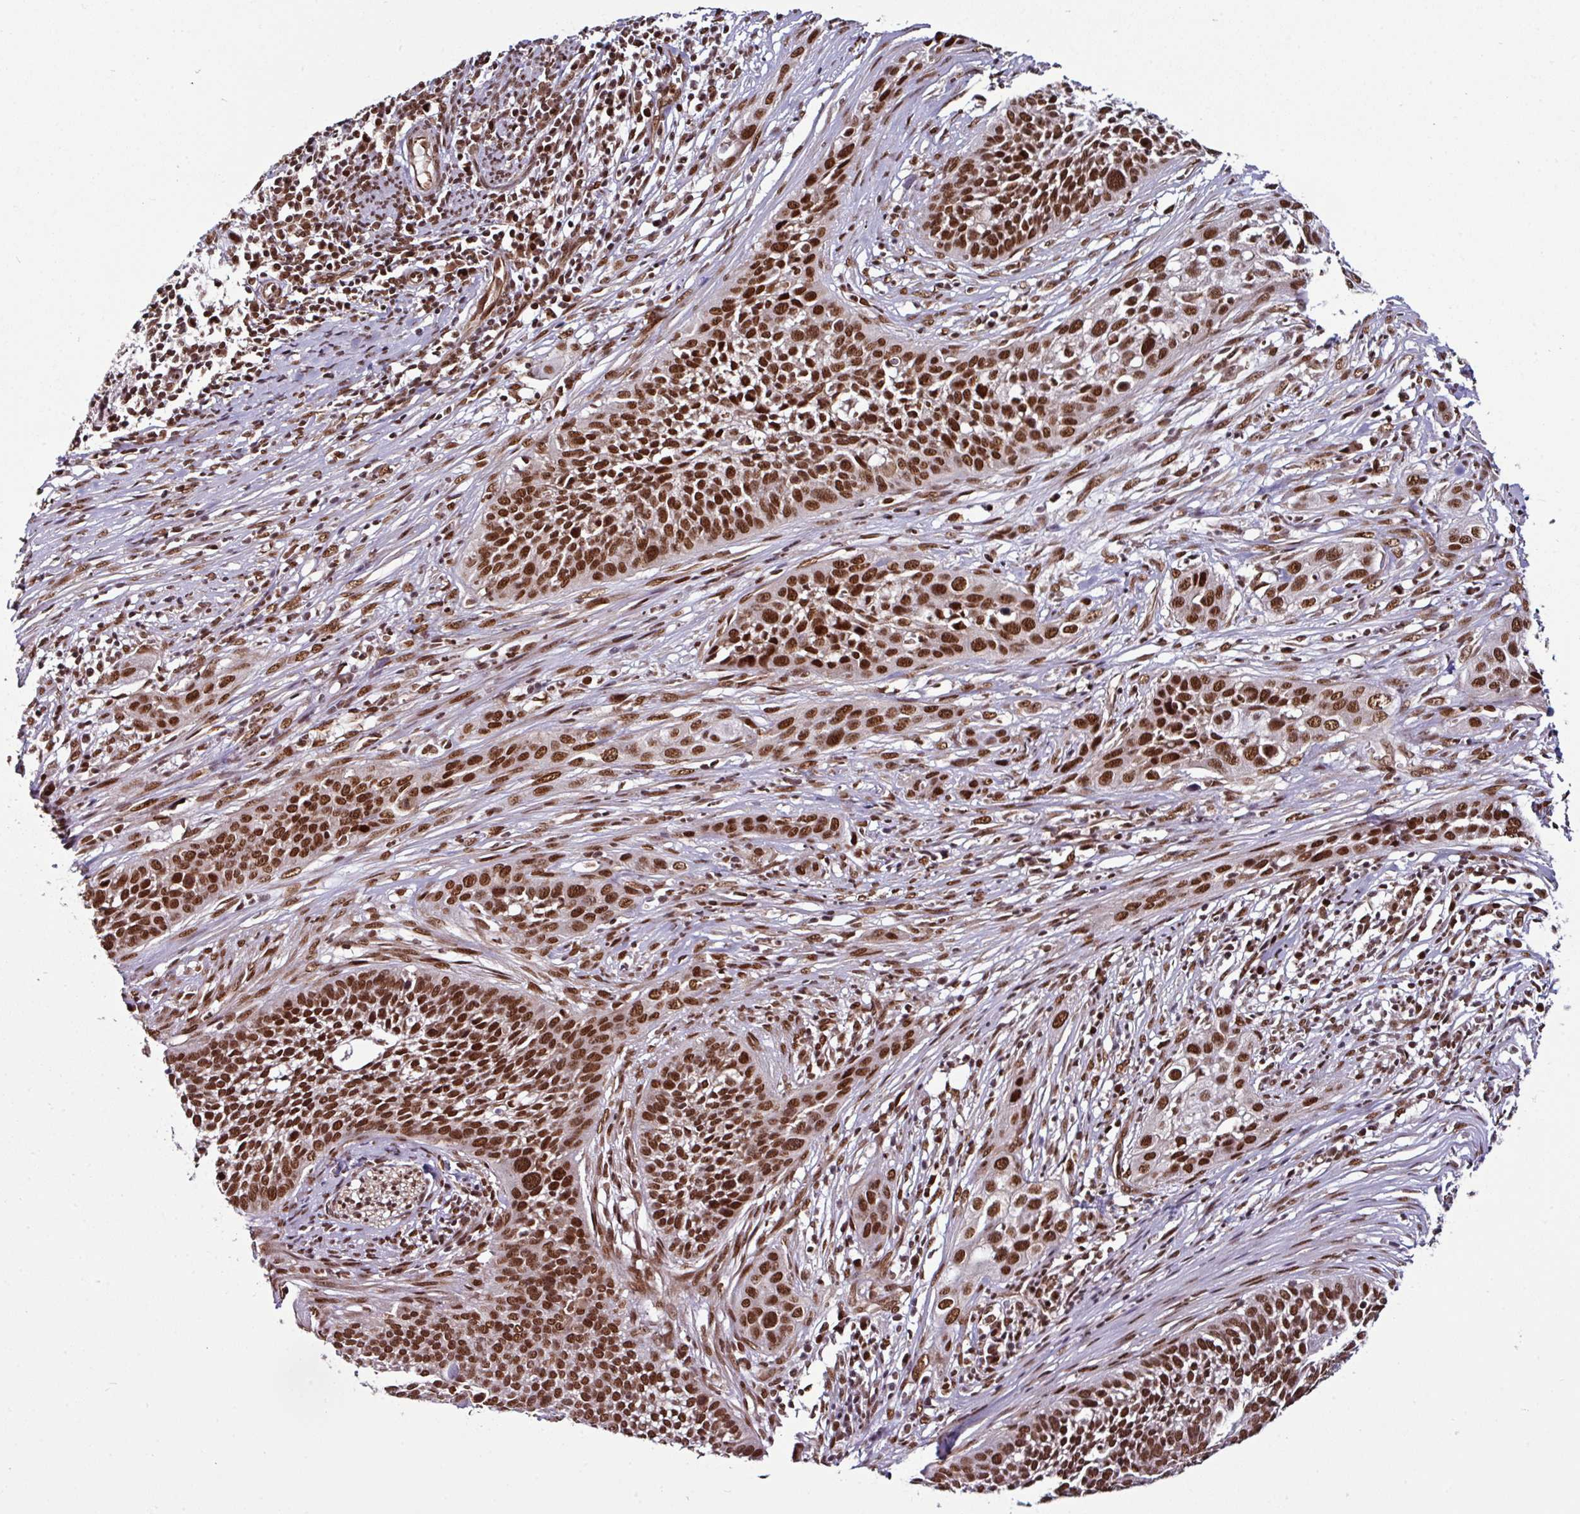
{"staining": {"intensity": "strong", "quantity": ">75%", "location": "nuclear"}, "tissue": "cervical cancer", "cell_type": "Tumor cells", "image_type": "cancer", "snomed": [{"axis": "morphology", "description": "Squamous cell carcinoma, NOS"}, {"axis": "topography", "description": "Cervix"}], "caption": "Cervical cancer stained for a protein (brown) displays strong nuclear positive expression in about >75% of tumor cells.", "gene": "MORF4L2", "patient": {"sex": "female", "age": 34}}